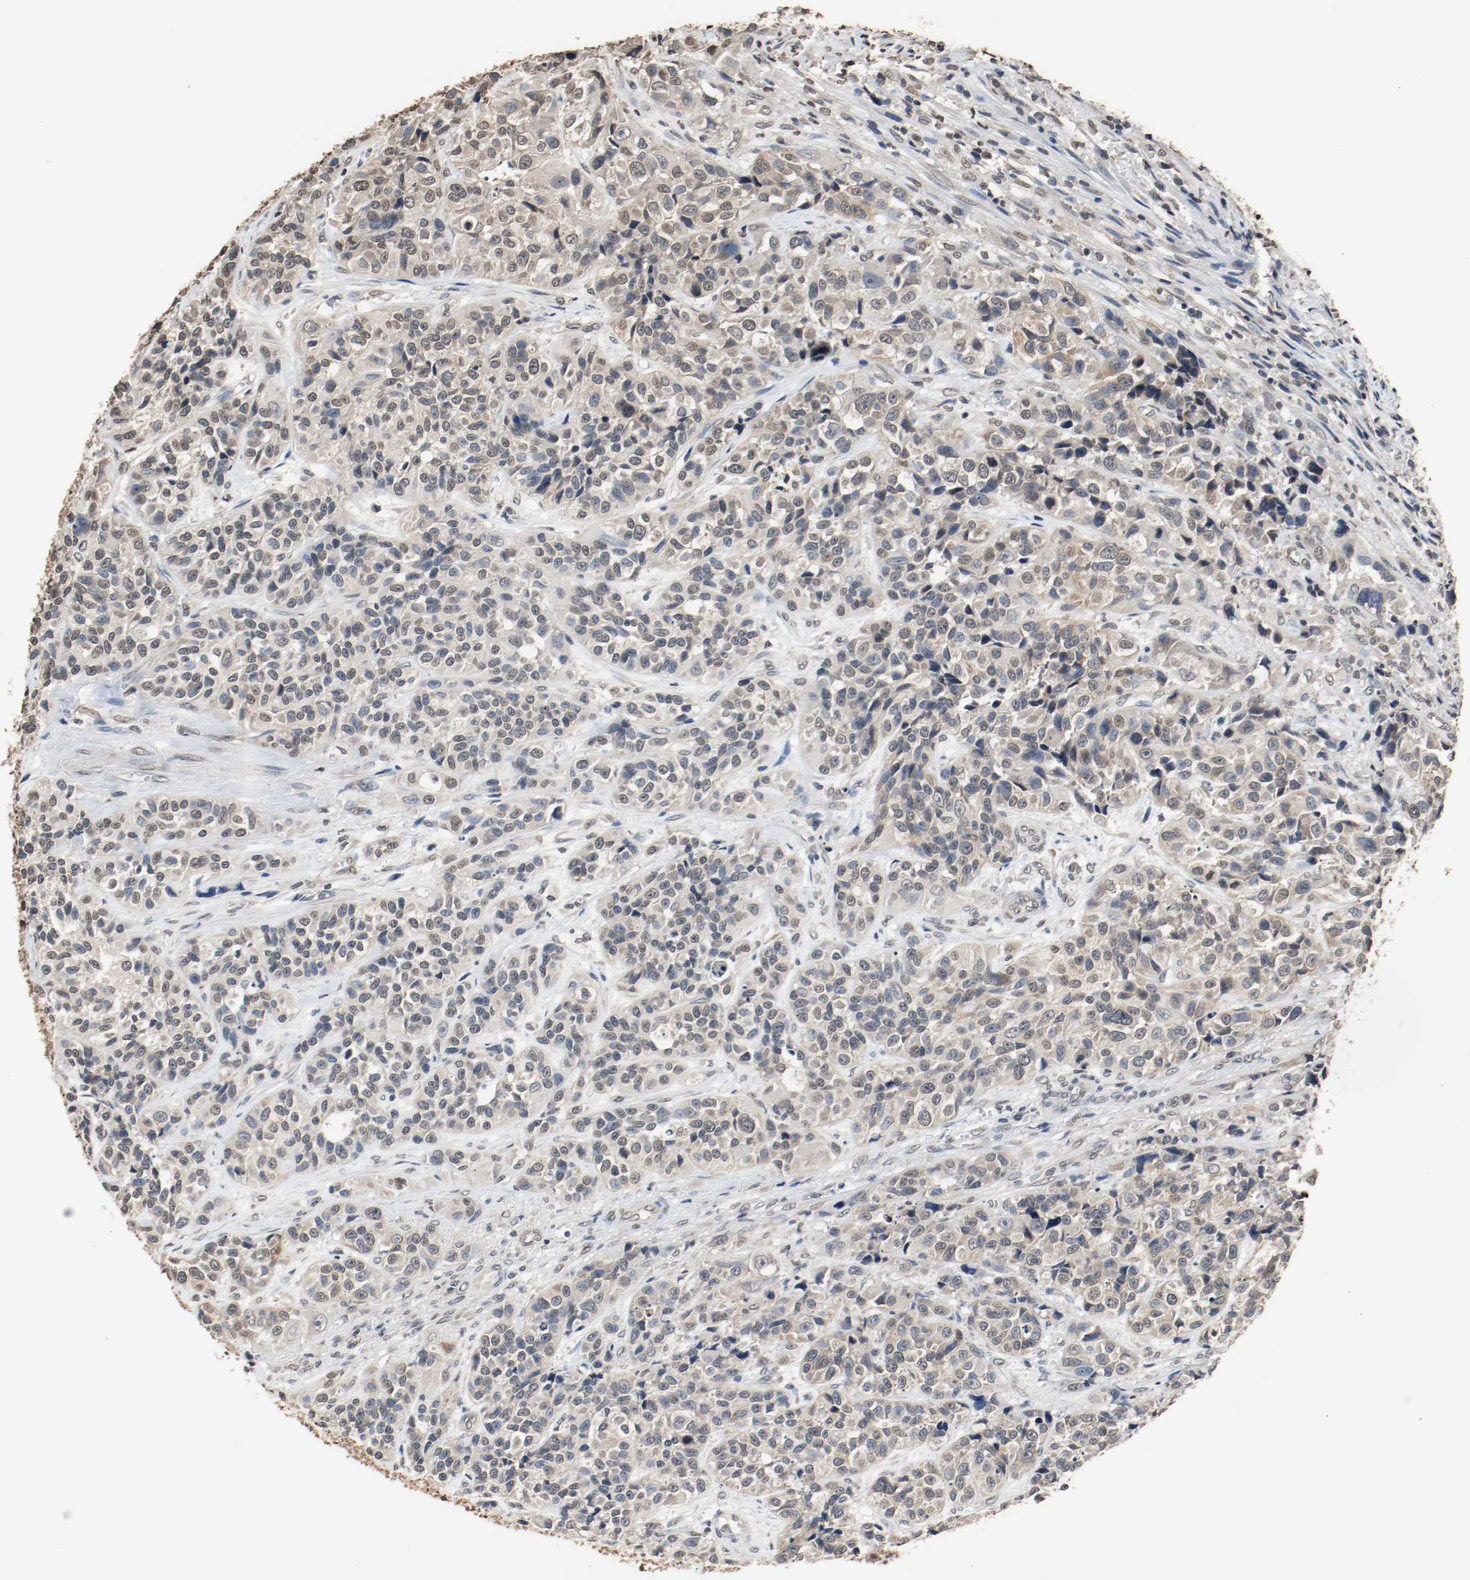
{"staining": {"intensity": "weak", "quantity": ">75%", "location": "cytoplasmic/membranous"}, "tissue": "urothelial cancer", "cell_type": "Tumor cells", "image_type": "cancer", "snomed": [{"axis": "morphology", "description": "Urothelial carcinoma, High grade"}, {"axis": "topography", "description": "Urinary bladder"}], "caption": "DAB (3,3'-diaminobenzidine) immunohistochemical staining of human urothelial cancer displays weak cytoplasmic/membranous protein expression in approximately >75% of tumor cells.", "gene": "RTN4", "patient": {"sex": "female", "age": 81}}